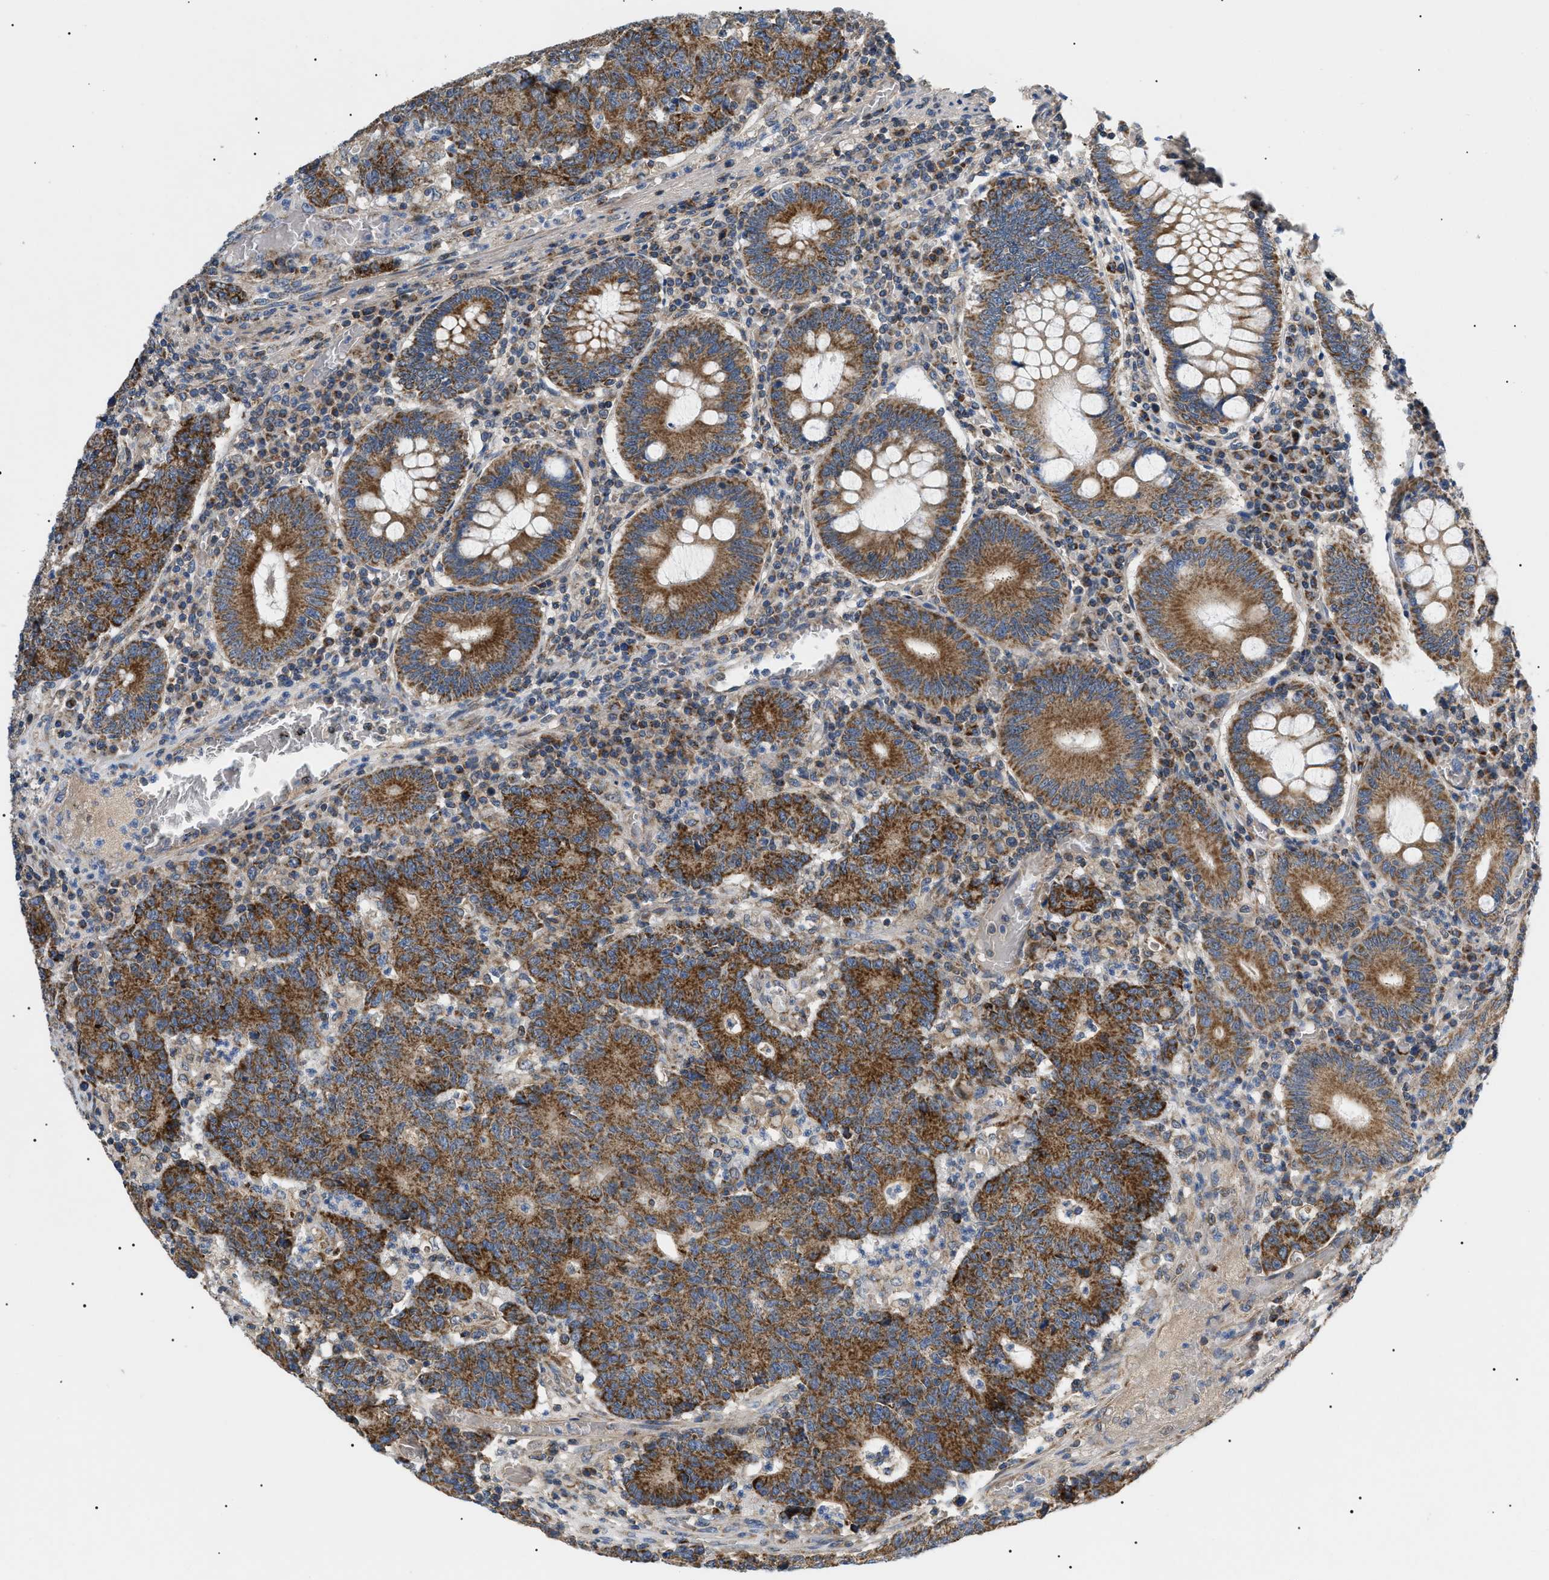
{"staining": {"intensity": "strong", "quantity": ">75%", "location": "cytoplasmic/membranous"}, "tissue": "colorectal cancer", "cell_type": "Tumor cells", "image_type": "cancer", "snomed": [{"axis": "morphology", "description": "Normal tissue, NOS"}, {"axis": "morphology", "description": "Adenocarcinoma, NOS"}, {"axis": "topography", "description": "Colon"}], "caption": "Immunohistochemical staining of adenocarcinoma (colorectal) displays high levels of strong cytoplasmic/membranous protein positivity in about >75% of tumor cells.", "gene": "TOMM6", "patient": {"sex": "female", "age": 75}}